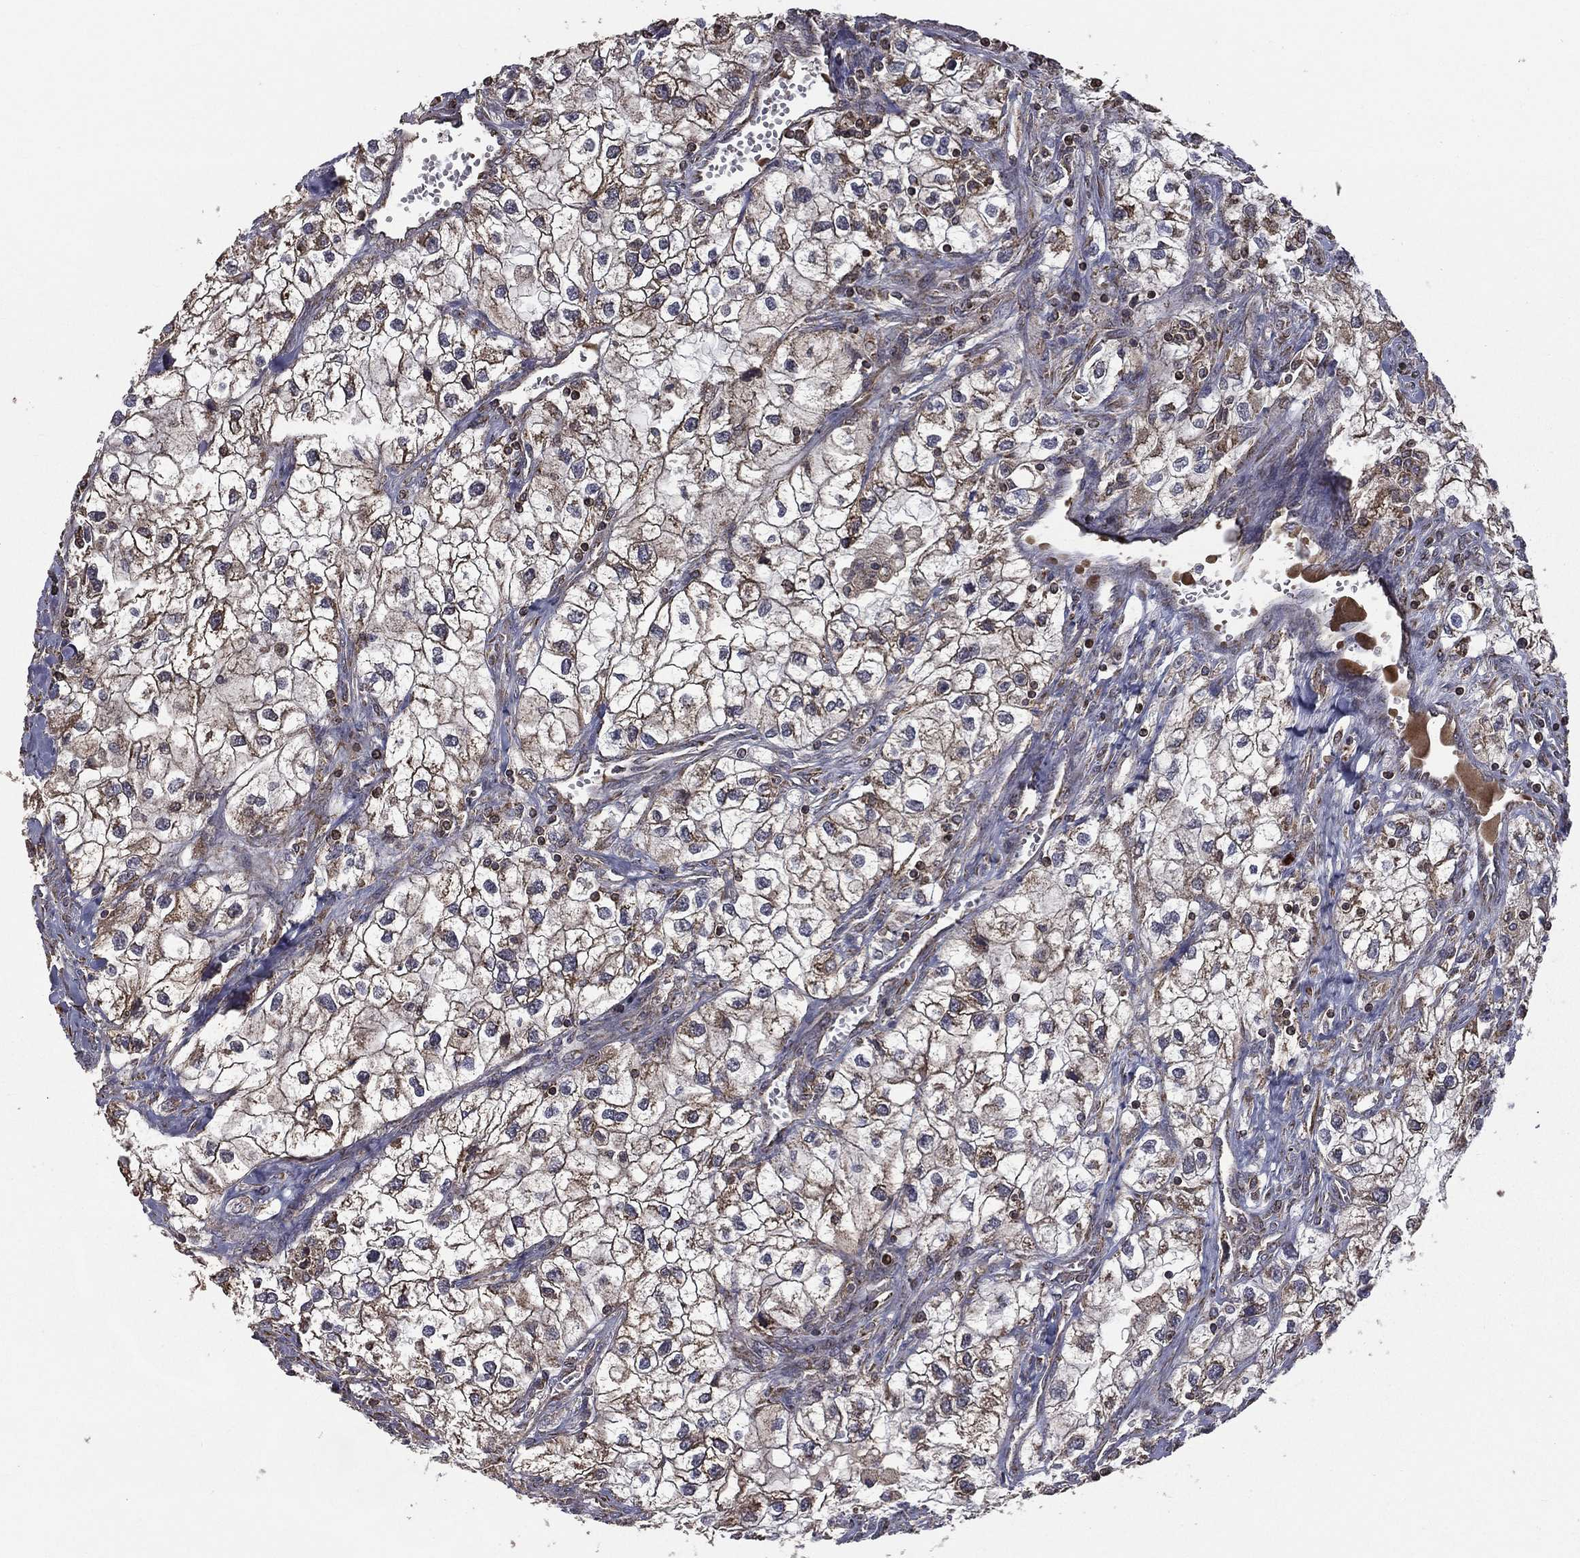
{"staining": {"intensity": "moderate", "quantity": ">75%", "location": "cytoplasmic/membranous"}, "tissue": "renal cancer", "cell_type": "Tumor cells", "image_type": "cancer", "snomed": [{"axis": "morphology", "description": "Adenocarcinoma, NOS"}, {"axis": "topography", "description": "Kidney"}], "caption": "The immunohistochemical stain labels moderate cytoplasmic/membranous expression in tumor cells of renal cancer tissue.", "gene": "OLFML1", "patient": {"sex": "male", "age": 59}}